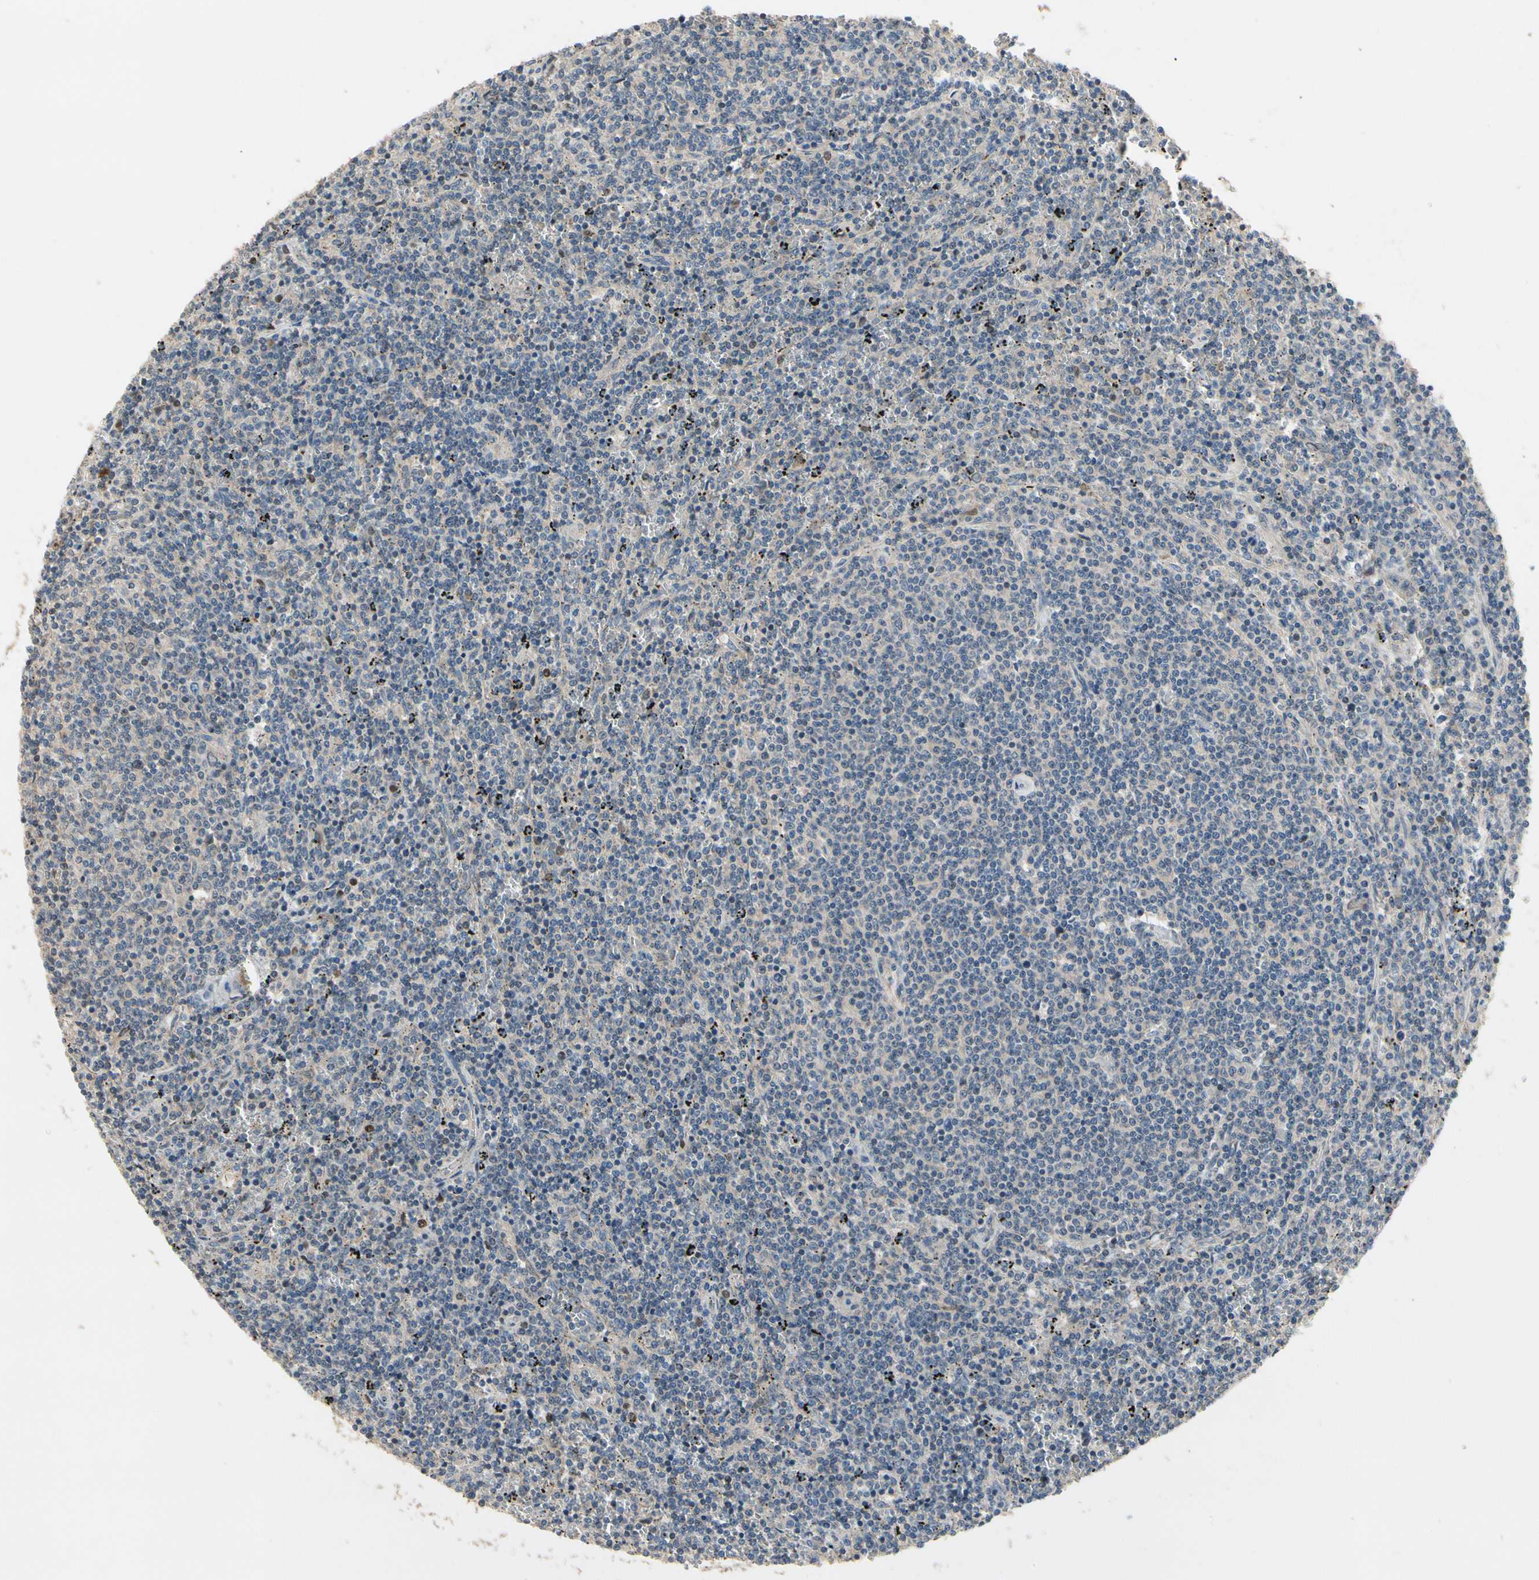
{"staining": {"intensity": "negative", "quantity": "none", "location": "none"}, "tissue": "lymphoma", "cell_type": "Tumor cells", "image_type": "cancer", "snomed": [{"axis": "morphology", "description": "Malignant lymphoma, non-Hodgkin's type, Low grade"}, {"axis": "topography", "description": "Spleen"}], "caption": "Lymphoma stained for a protein using immunohistochemistry demonstrates no staining tumor cells.", "gene": "CGREF1", "patient": {"sex": "female", "age": 50}}